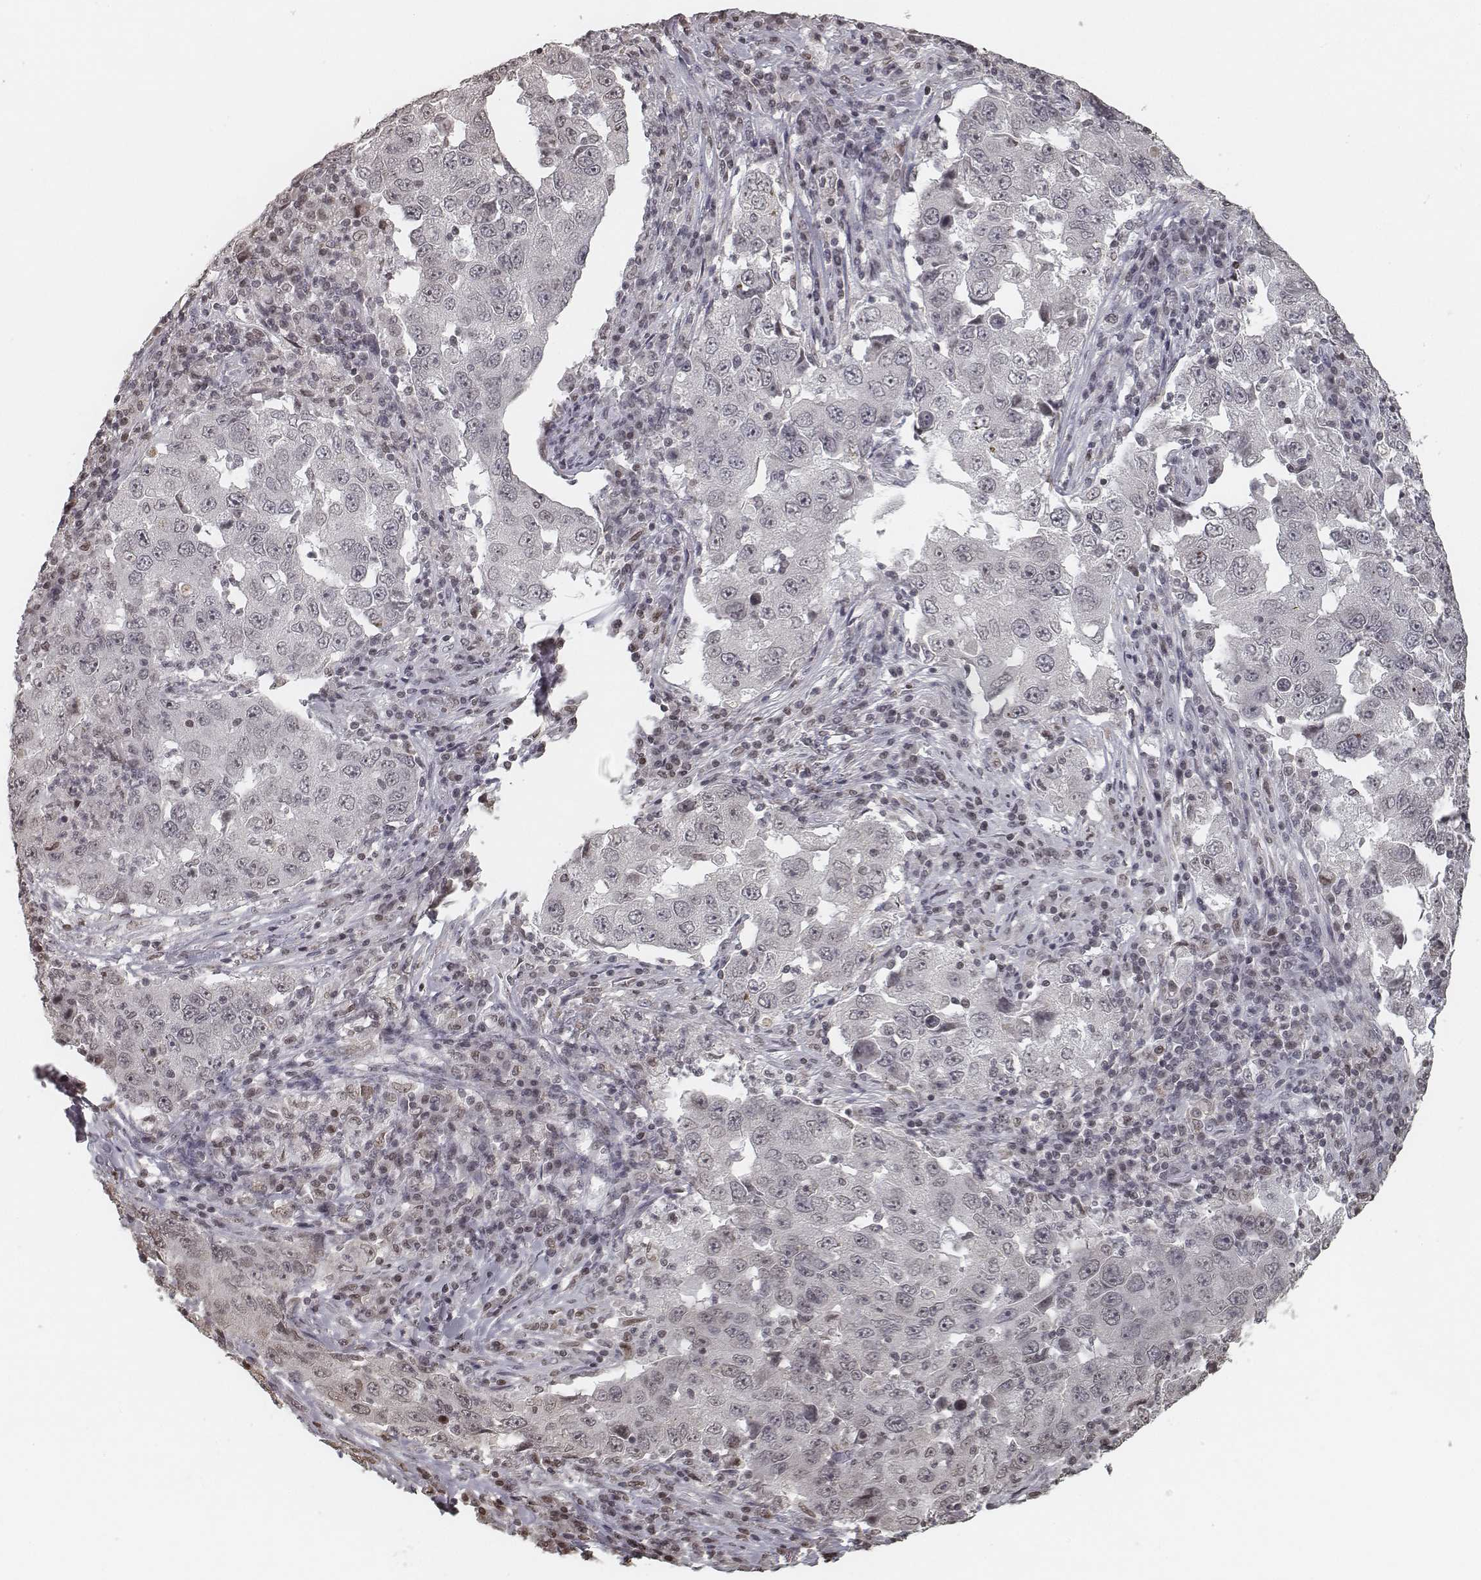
{"staining": {"intensity": "negative", "quantity": "none", "location": "none"}, "tissue": "lung cancer", "cell_type": "Tumor cells", "image_type": "cancer", "snomed": [{"axis": "morphology", "description": "Adenocarcinoma, NOS"}, {"axis": "topography", "description": "Lung"}], "caption": "Human lung adenocarcinoma stained for a protein using IHC displays no expression in tumor cells.", "gene": "HMGA2", "patient": {"sex": "male", "age": 73}}